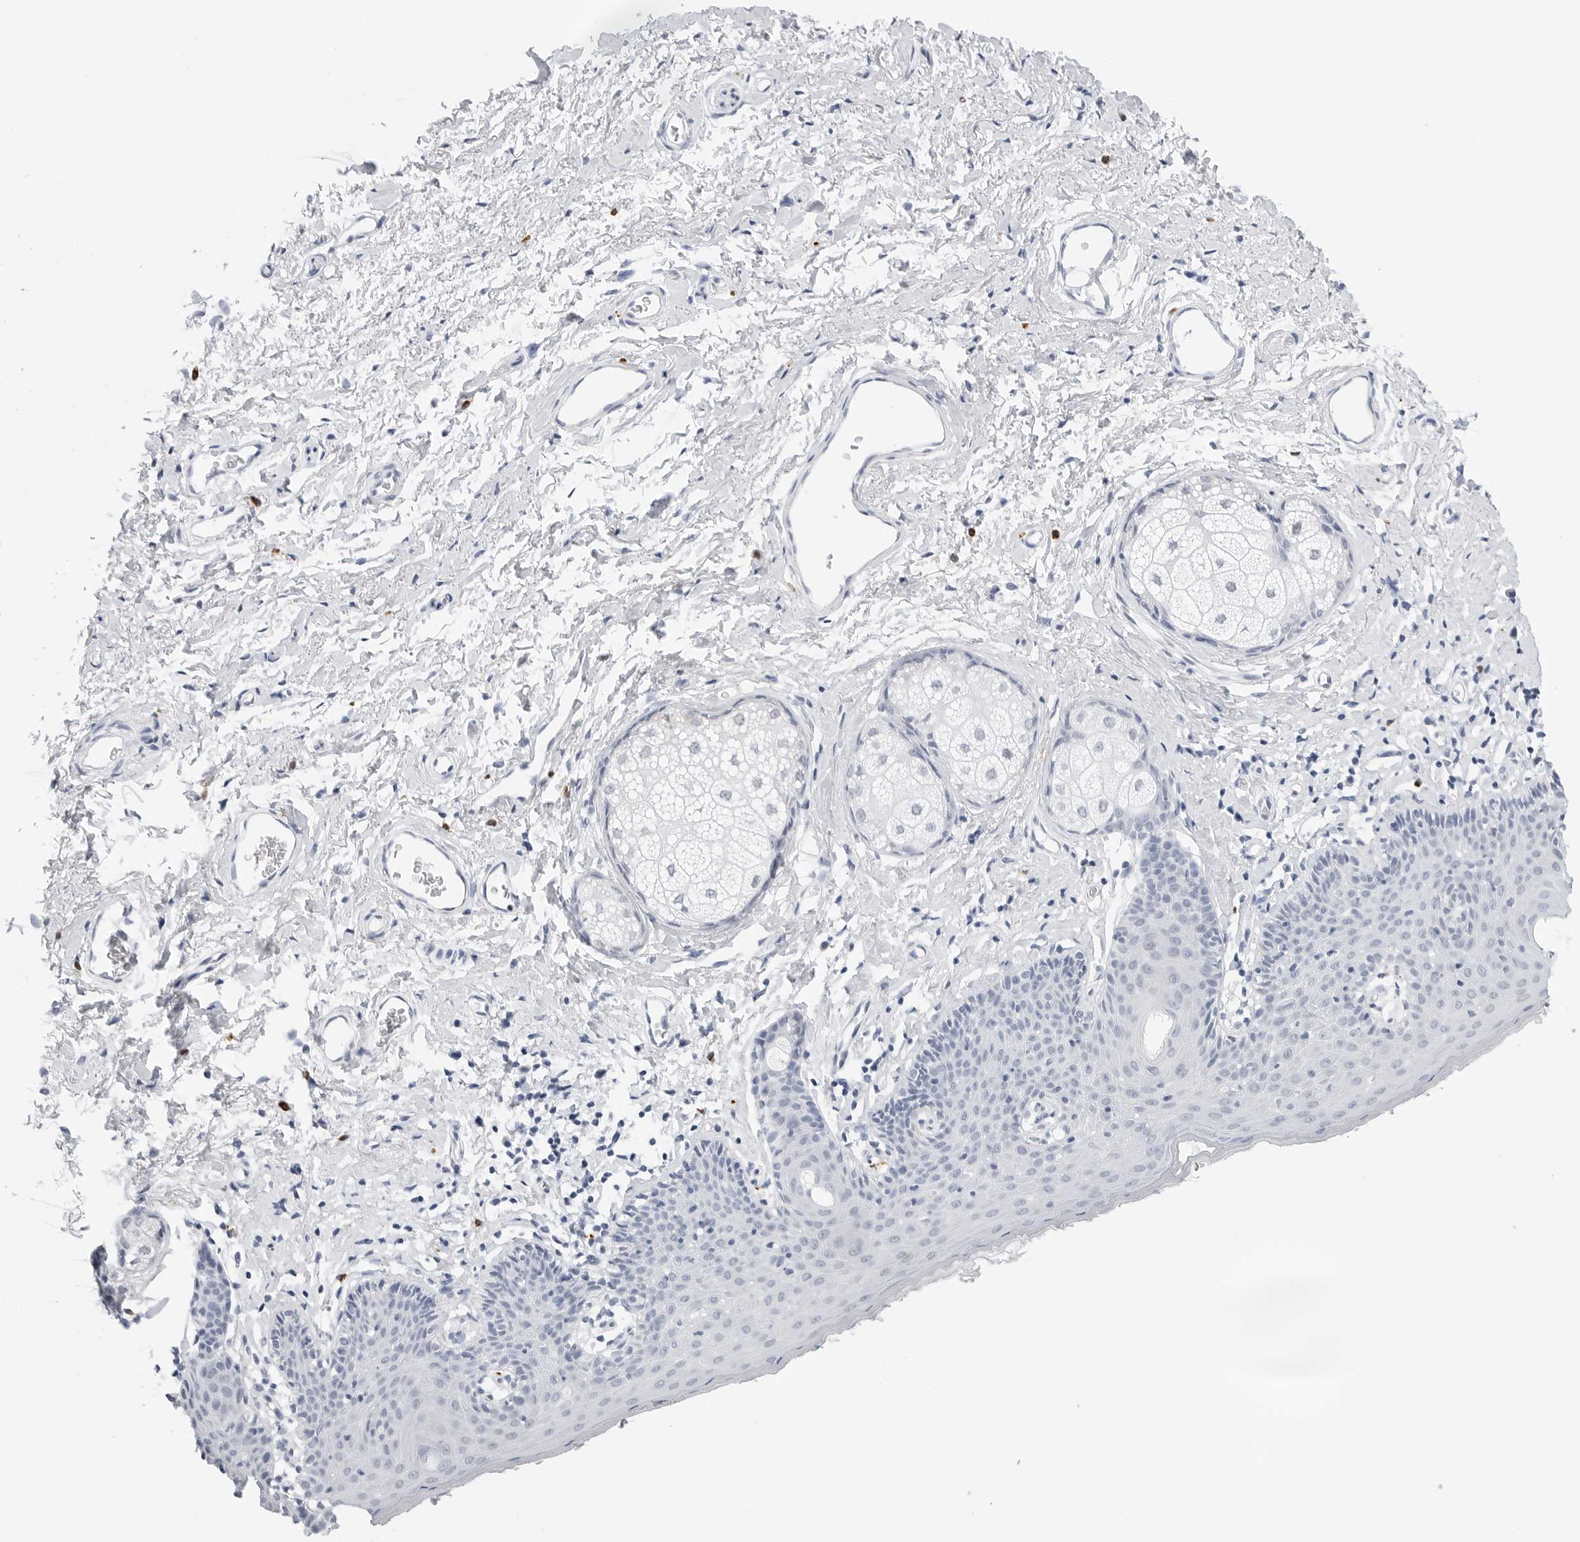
{"staining": {"intensity": "negative", "quantity": "none", "location": "none"}, "tissue": "skin", "cell_type": "Epidermal cells", "image_type": "normal", "snomed": [{"axis": "morphology", "description": "Normal tissue, NOS"}, {"axis": "topography", "description": "Vulva"}], "caption": "Immunohistochemistry (IHC) micrograph of benign skin stained for a protein (brown), which reveals no expression in epidermal cells.", "gene": "HSPB7", "patient": {"sex": "female", "age": 66}}